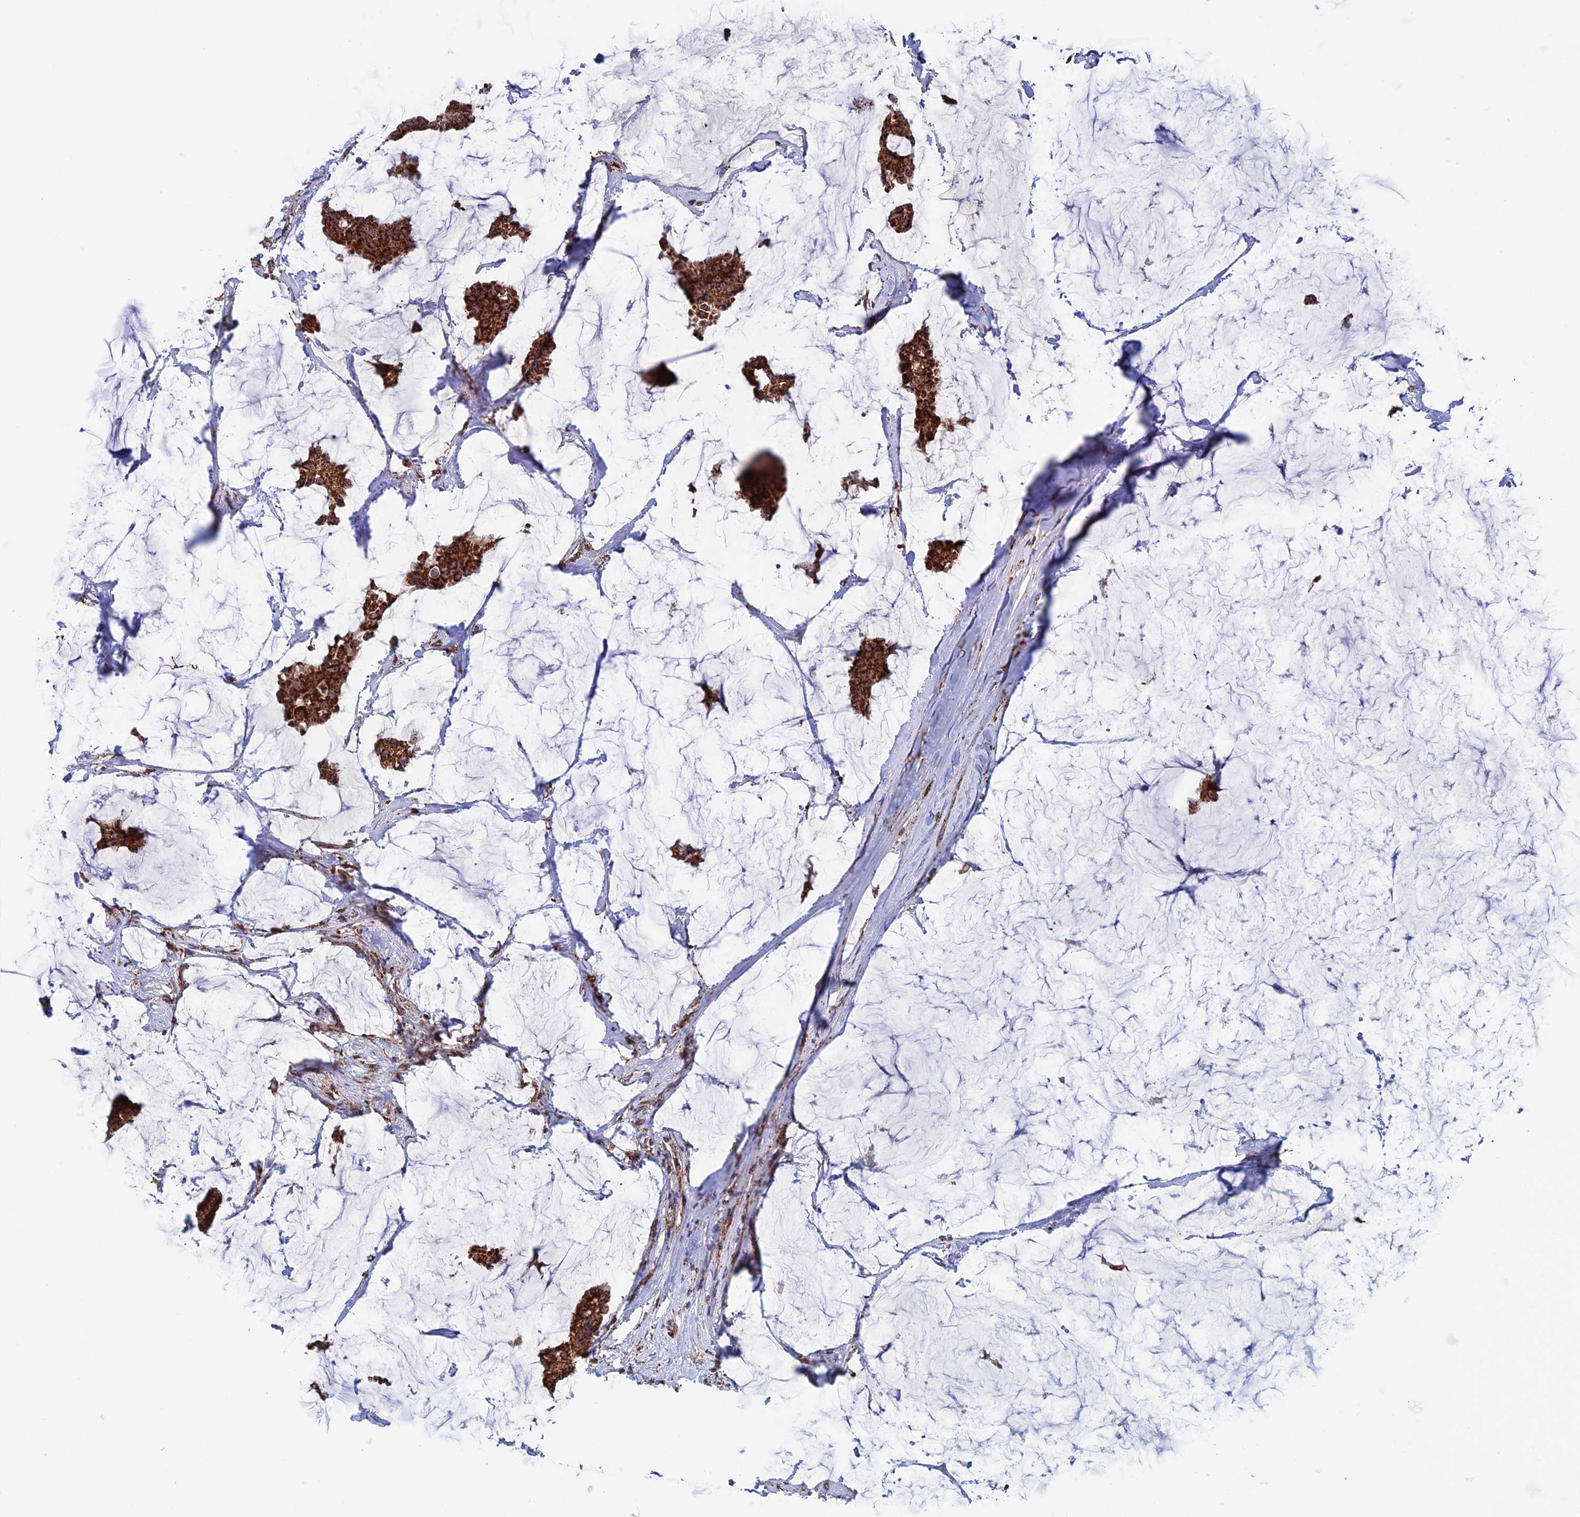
{"staining": {"intensity": "strong", "quantity": ">75%", "location": "cytoplasmic/membranous"}, "tissue": "breast cancer", "cell_type": "Tumor cells", "image_type": "cancer", "snomed": [{"axis": "morphology", "description": "Duct carcinoma"}, {"axis": "topography", "description": "Breast"}], "caption": "Protein expression analysis of invasive ductal carcinoma (breast) shows strong cytoplasmic/membranous staining in approximately >75% of tumor cells.", "gene": "DTYMK", "patient": {"sex": "female", "age": 93}}